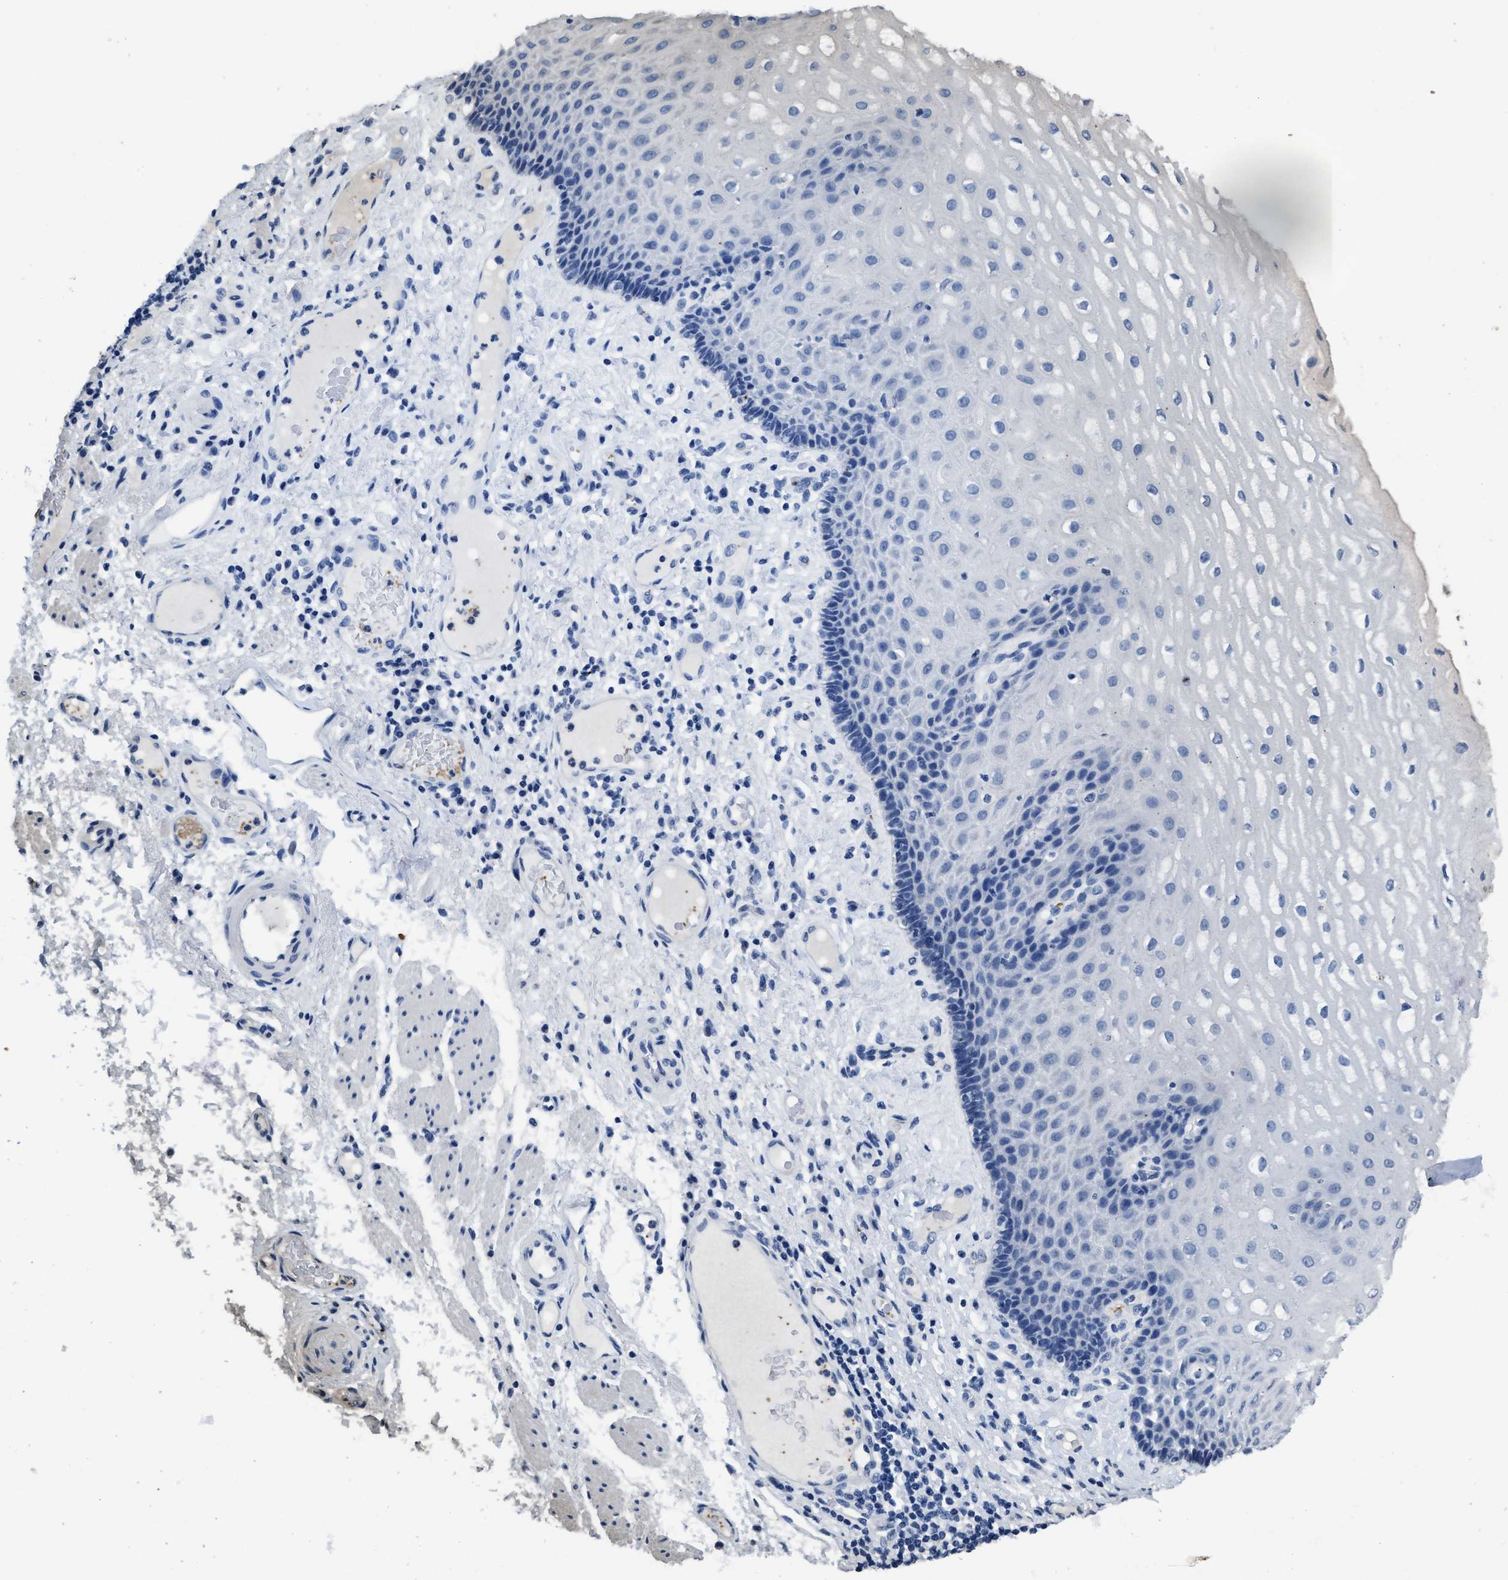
{"staining": {"intensity": "negative", "quantity": "none", "location": "none"}, "tissue": "esophagus", "cell_type": "Squamous epithelial cells", "image_type": "normal", "snomed": [{"axis": "morphology", "description": "Normal tissue, NOS"}, {"axis": "topography", "description": "Esophagus"}], "caption": "Human esophagus stained for a protein using IHC reveals no staining in squamous epithelial cells.", "gene": "ITGA2B", "patient": {"sex": "male", "age": 54}}